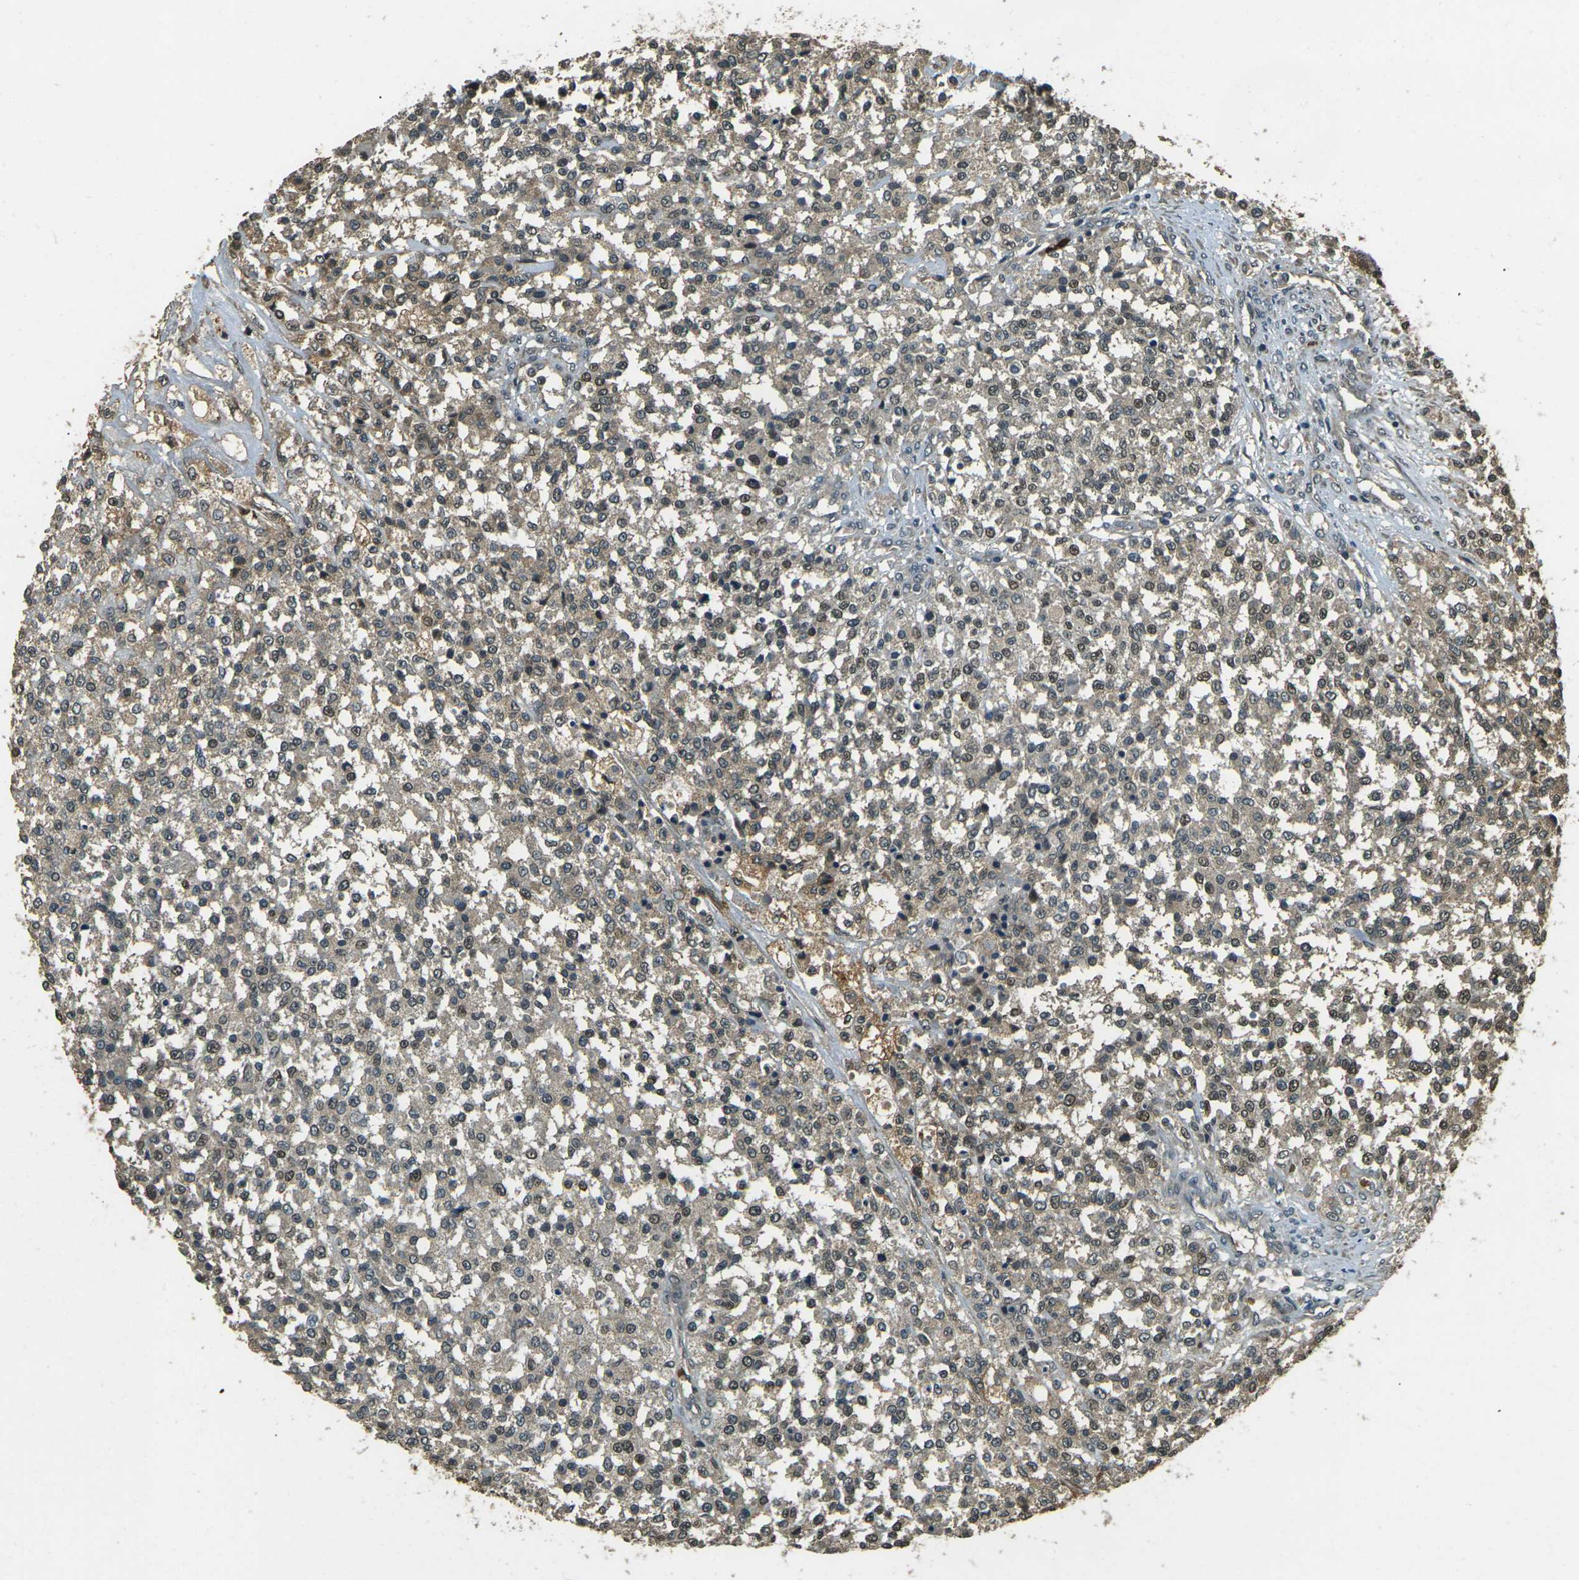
{"staining": {"intensity": "weak", "quantity": ">75%", "location": "cytoplasmic/membranous,nuclear"}, "tissue": "testis cancer", "cell_type": "Tumor cells", "image_type": "cancer", "snomed": [{"axis": "morphology", "description": "Seminoma, NOS"}, {"axis": "topography", "description": "Testis"}], "caption": "Brown immunohistochemical staining in testis cancer shows weak cytoplasmic/membranous and nuclear staining in approximately >75% of tumor cells.", "gene": "TOR1A", "patient": {"sex": "male", "age": 59}}